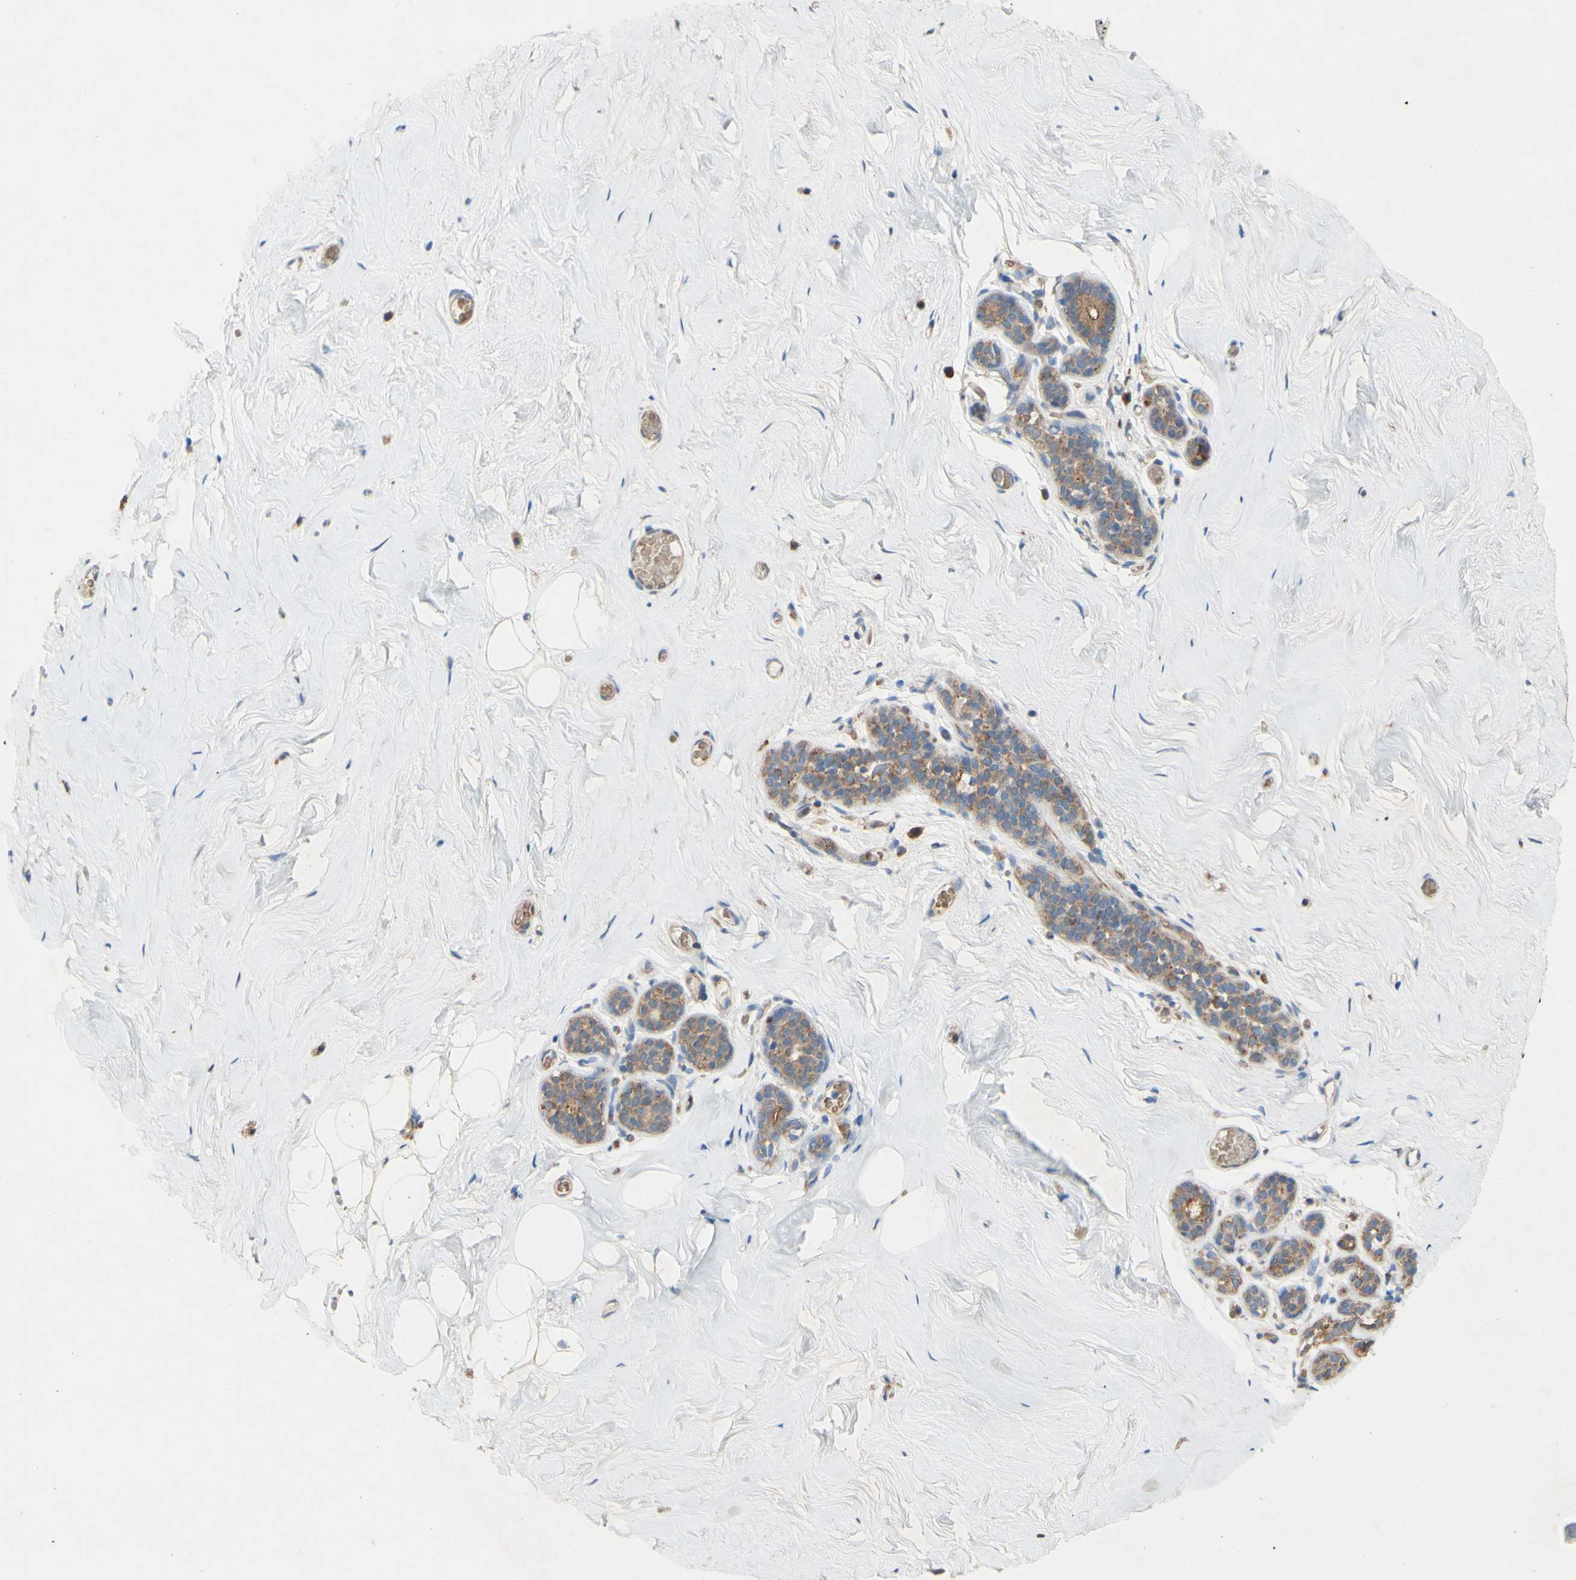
{"staining": {"intensity": "negative", "quantity": "none", "location": "none"}, "tissue": "breast", "cell_type": "Adipocytes", "image_type": "normal", "snomed": [{"axis": "morphology", "description": "Normal tissue, NOS"}, {"axis": "topography", "description": "Breast"}], "caption": "Image shows no protein staining in adipocytes of benign breast. (Brightfield microscopy of DAB immunohistochemistry (IHC) at high magnification).", "gene": "PDGFB", "patient": {"sex": "female", "age": 75}}